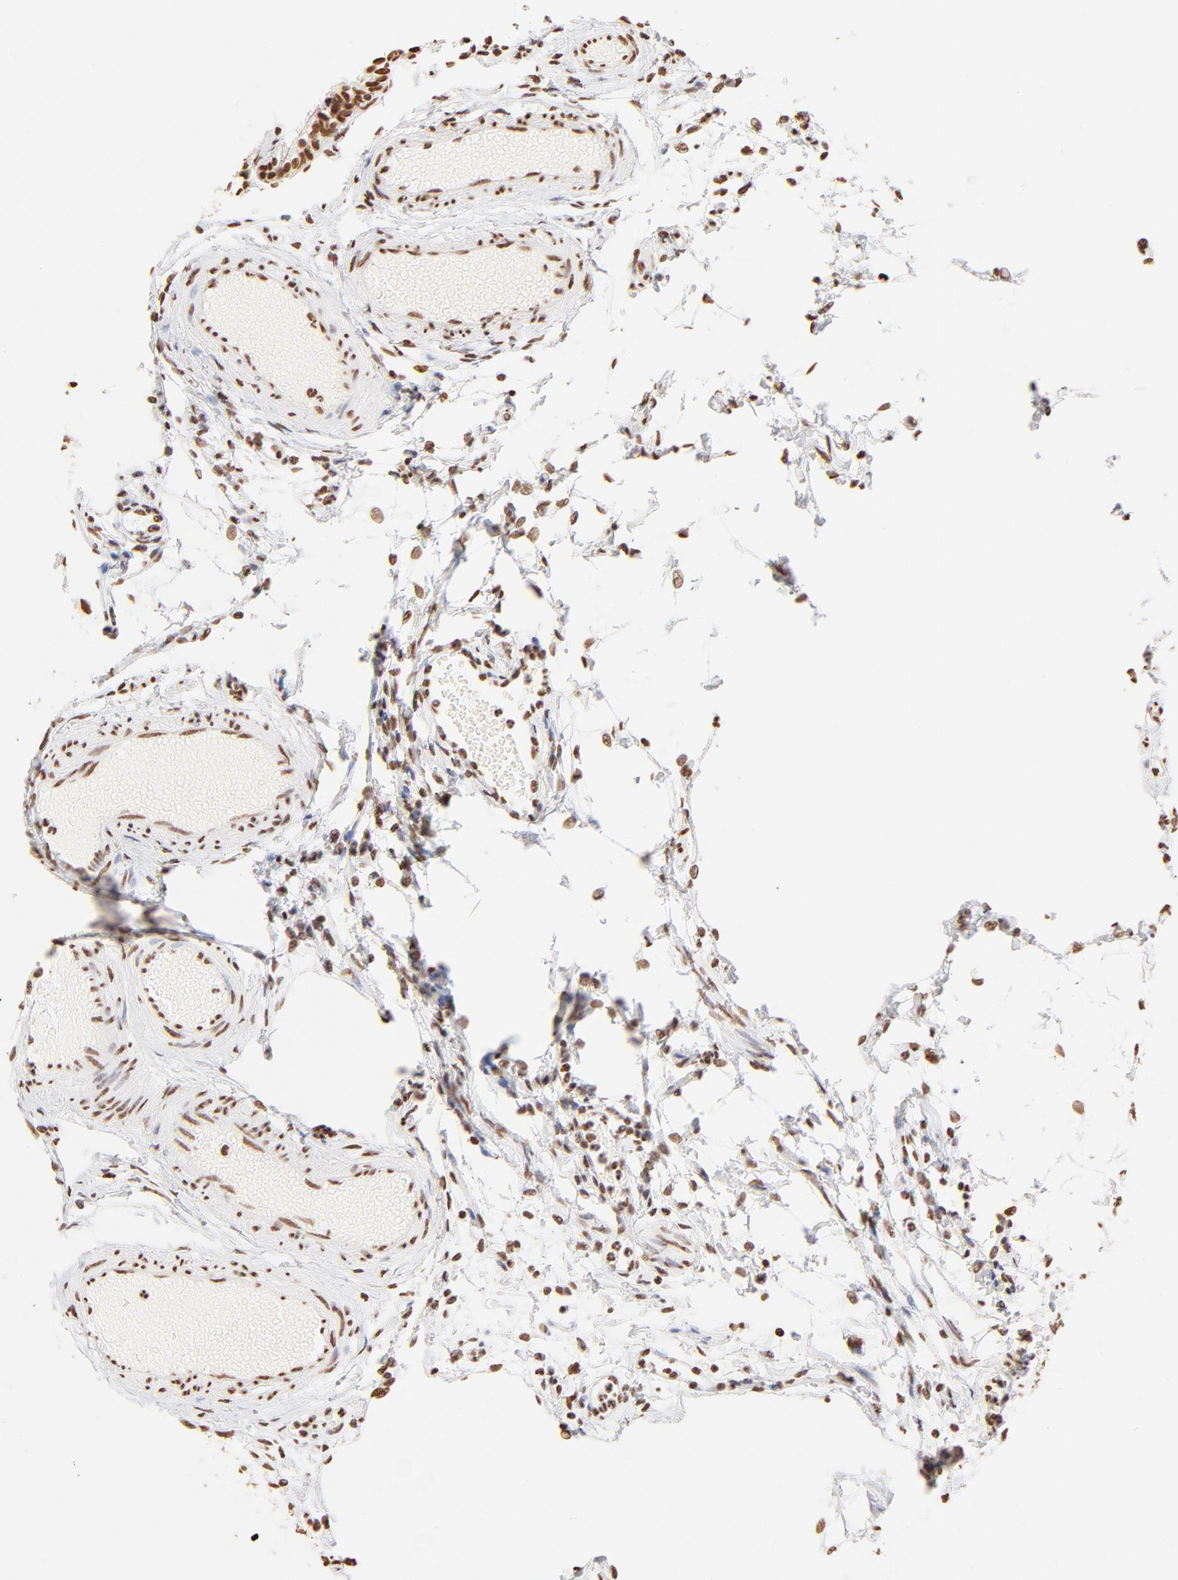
{"staining": {"intensity": "strong", "quantity": ">75%", "location": "nuclear"}, "tissue": "fallopian tube", "cell_type": "Glandular cells", "image_type": "normal", "snomed": [{"axis": "morphology", "description": "Normal tissue, NOS"}, {"axis": "morphology", "description": "Dermoid, NOS"}, {"axis": "topography", "description": "Fallopian tube"}], "caption": "A brown stain highlights strong nuclear expression of a protein in glandular cells of benign human fallopian tube. (DAB (3,3'-diaminobenzidine) IHC with brightfield microscopy, high magnification).", "gene": "ZNF540", "patient": {"sex": "female", "age": 33}}